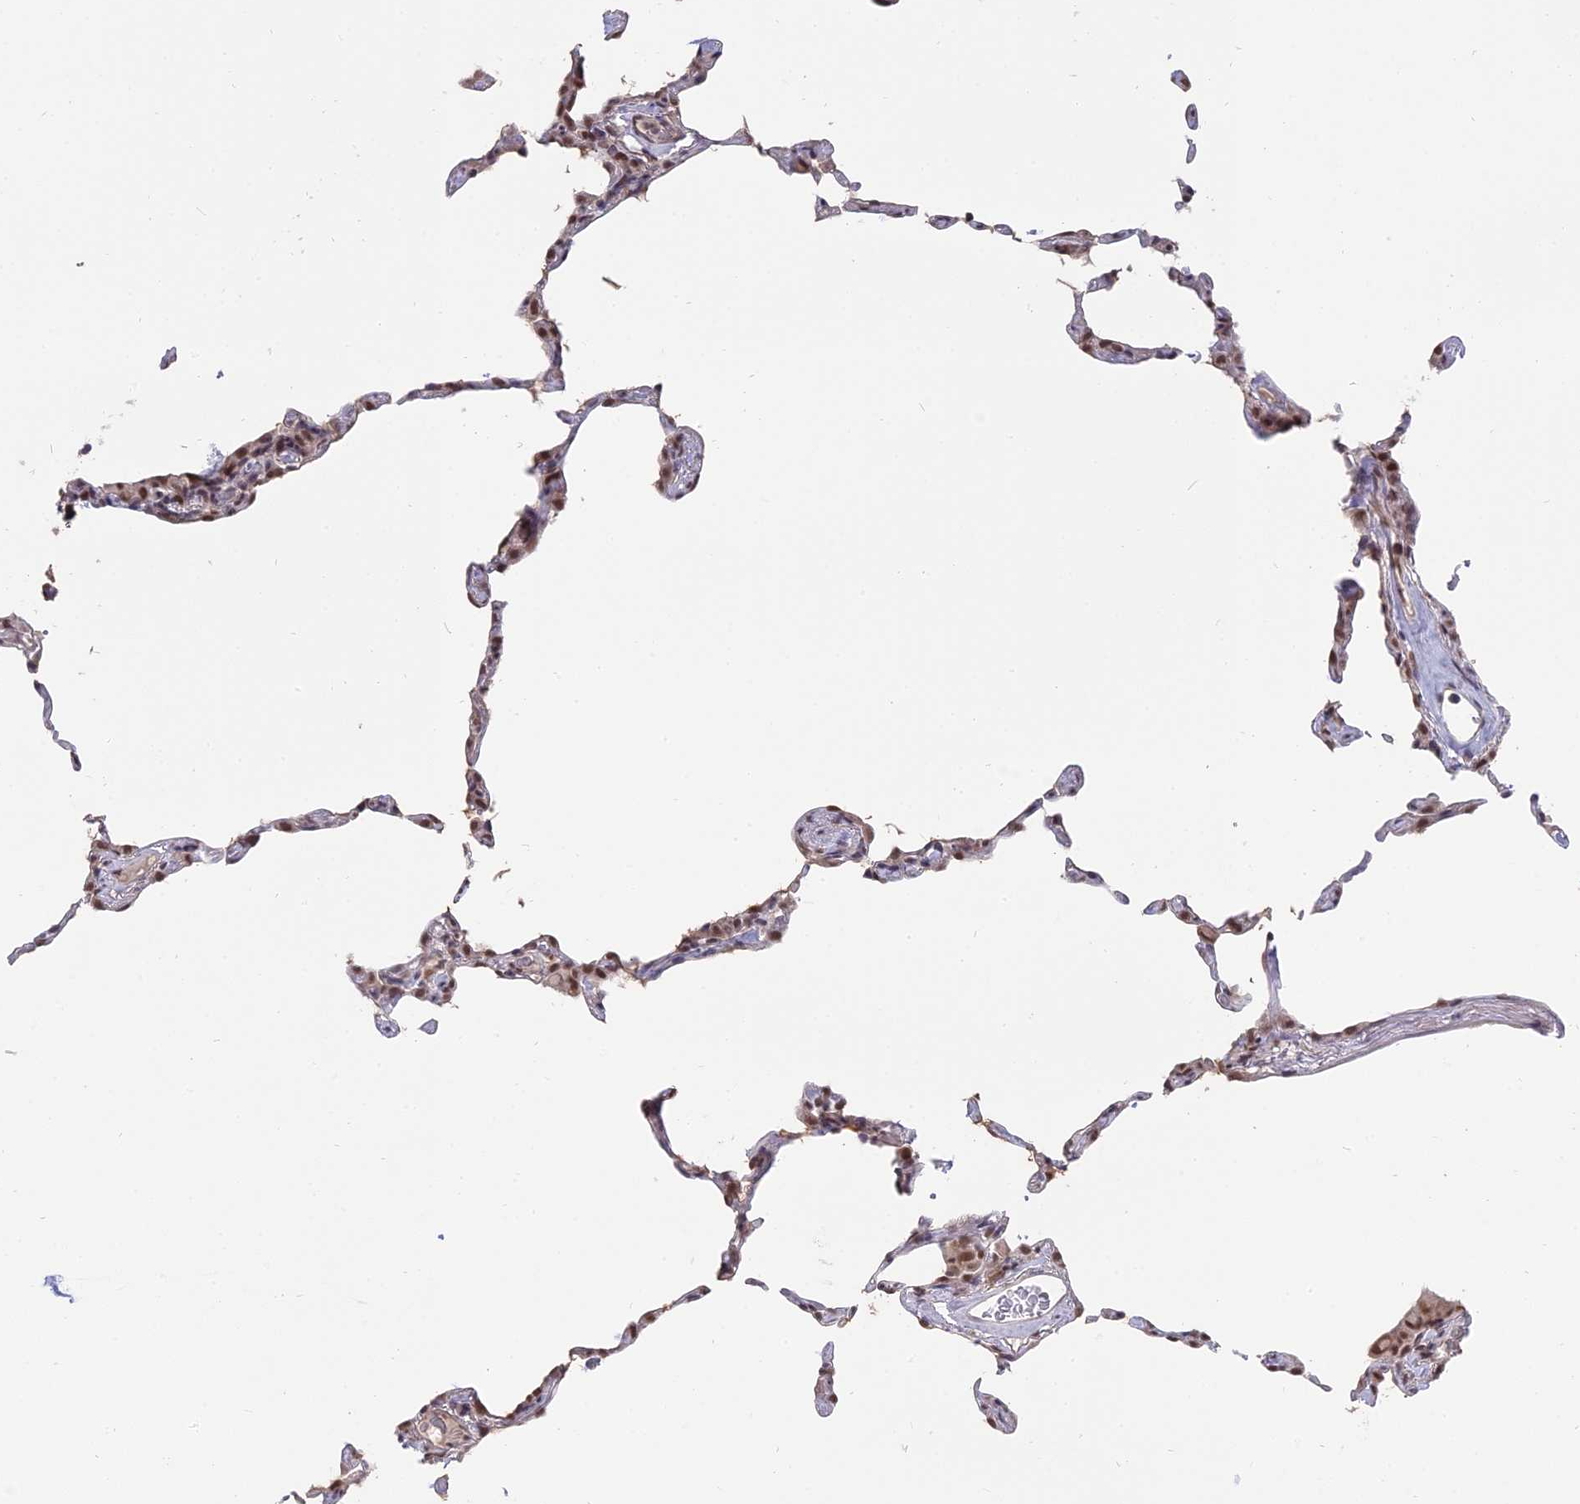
{"staining": {"intensity": "moderate", "quantity": "<25%", "location": "nuclear"}, "tissue": "lung", "cell_type": "Alveolar cells", "image_type": "normal", "snomed": [{"axis": "morphology", "description": "Normal tissue, NOS"}, {"axis": "topography", "description": "Lung"}], "caption": "High-power microscopy captured an IHC histopathology image of benign lung, revealing moderate nuclear expression in approximately <25% of alveolar cells. (brown staining indicates protein expression, while blue staining denotes nuclei).", "gene": "NR1H3", "patient": {"sex": "female", "age": 57}}